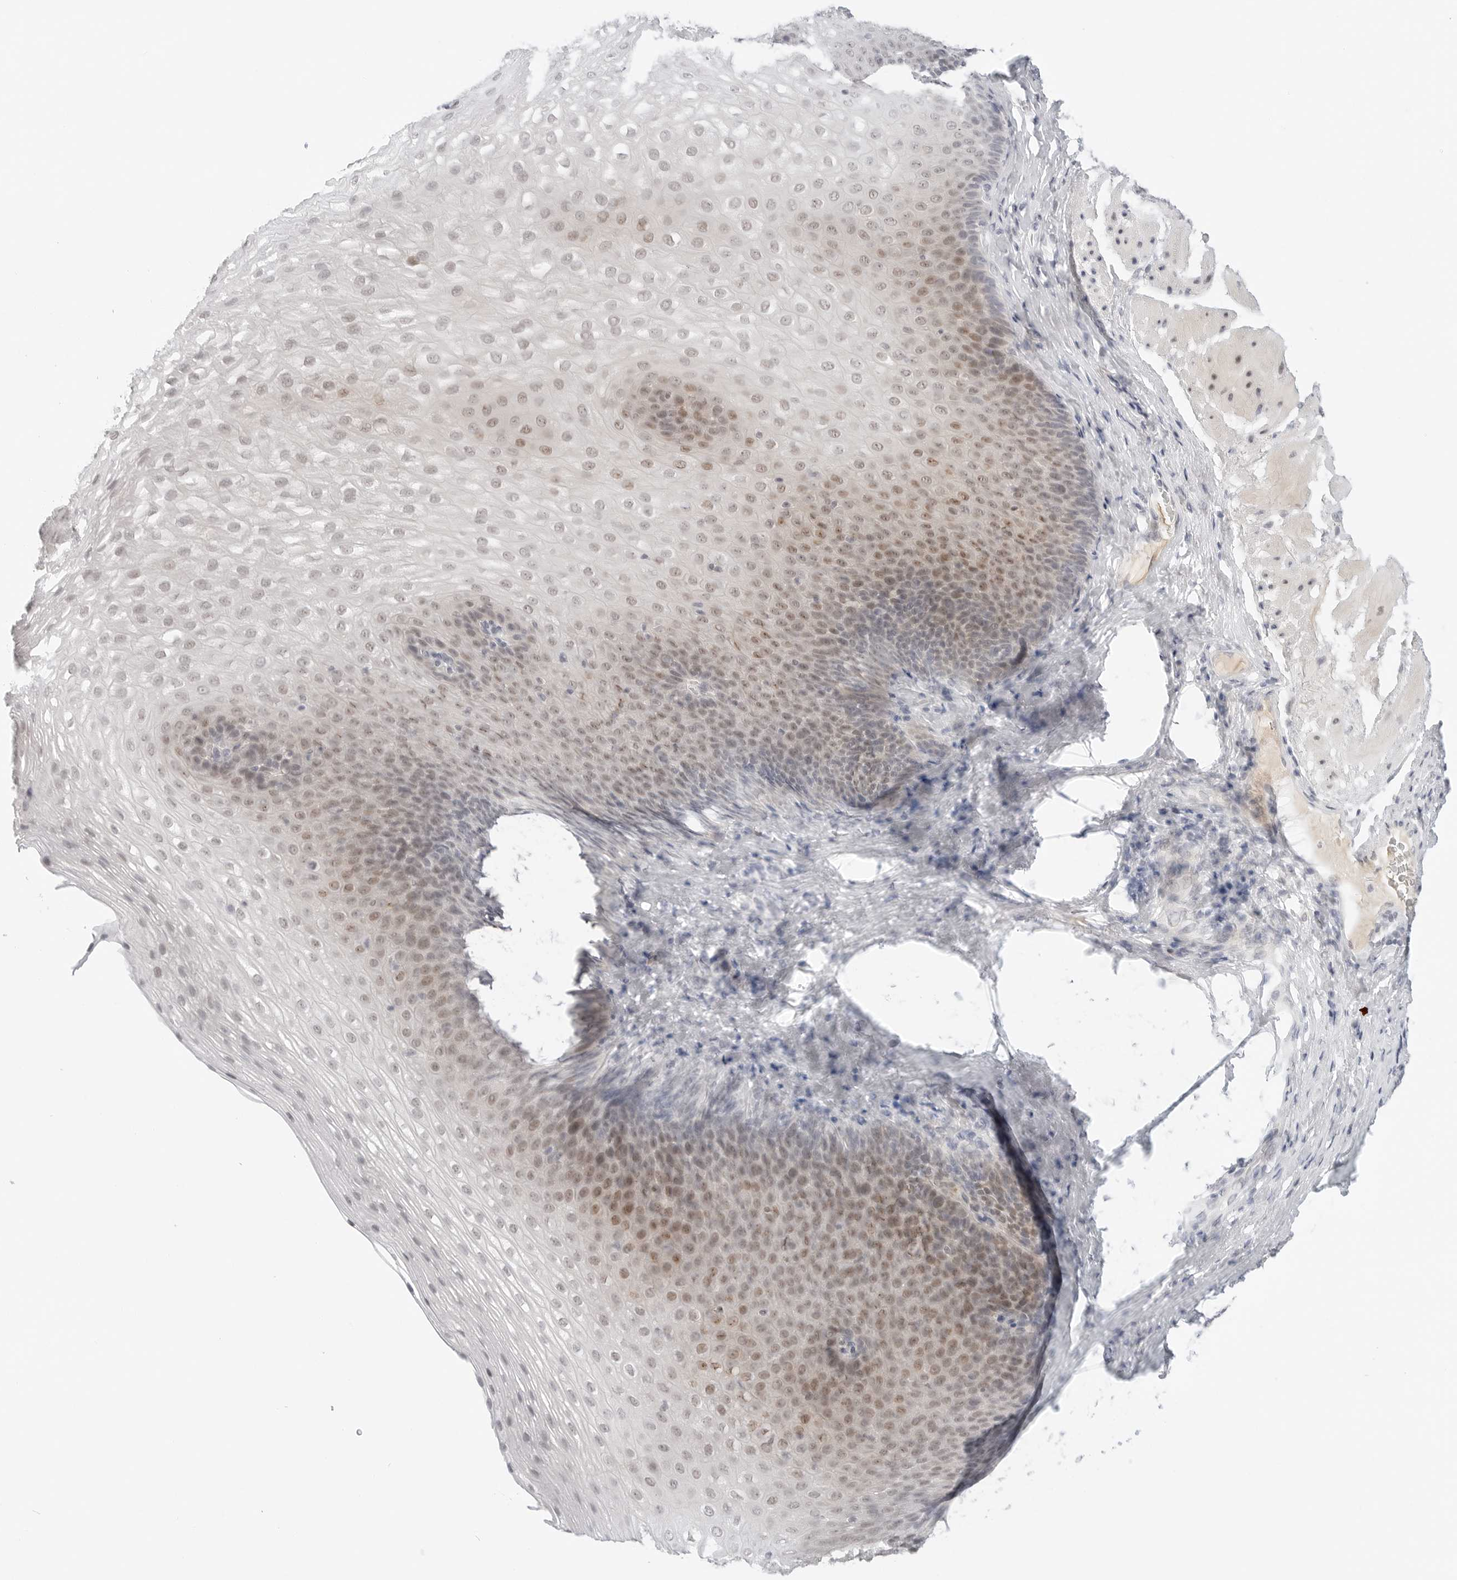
{"staining": {"intensity": "moderate", "quantity": "25%-75%", "location": "nuclear"}, "tissue": "esophagus", "cell_type": "Squamous epithelial cells", "image_type": "normal", "snomed": [{"axis": "morphology", "description": "Normal tissue, NOS"}, {"axis": "topography", "description": "Esophagus"}], "caption": "Immunohistochemical staining of benign esophagus displays 25%-75% levels of moderate nuclear protein staining in about 25%-75% of squamous epithelial cells.", "gene": "TSEN2", "patient": {"sex": "female", "age": 66}}